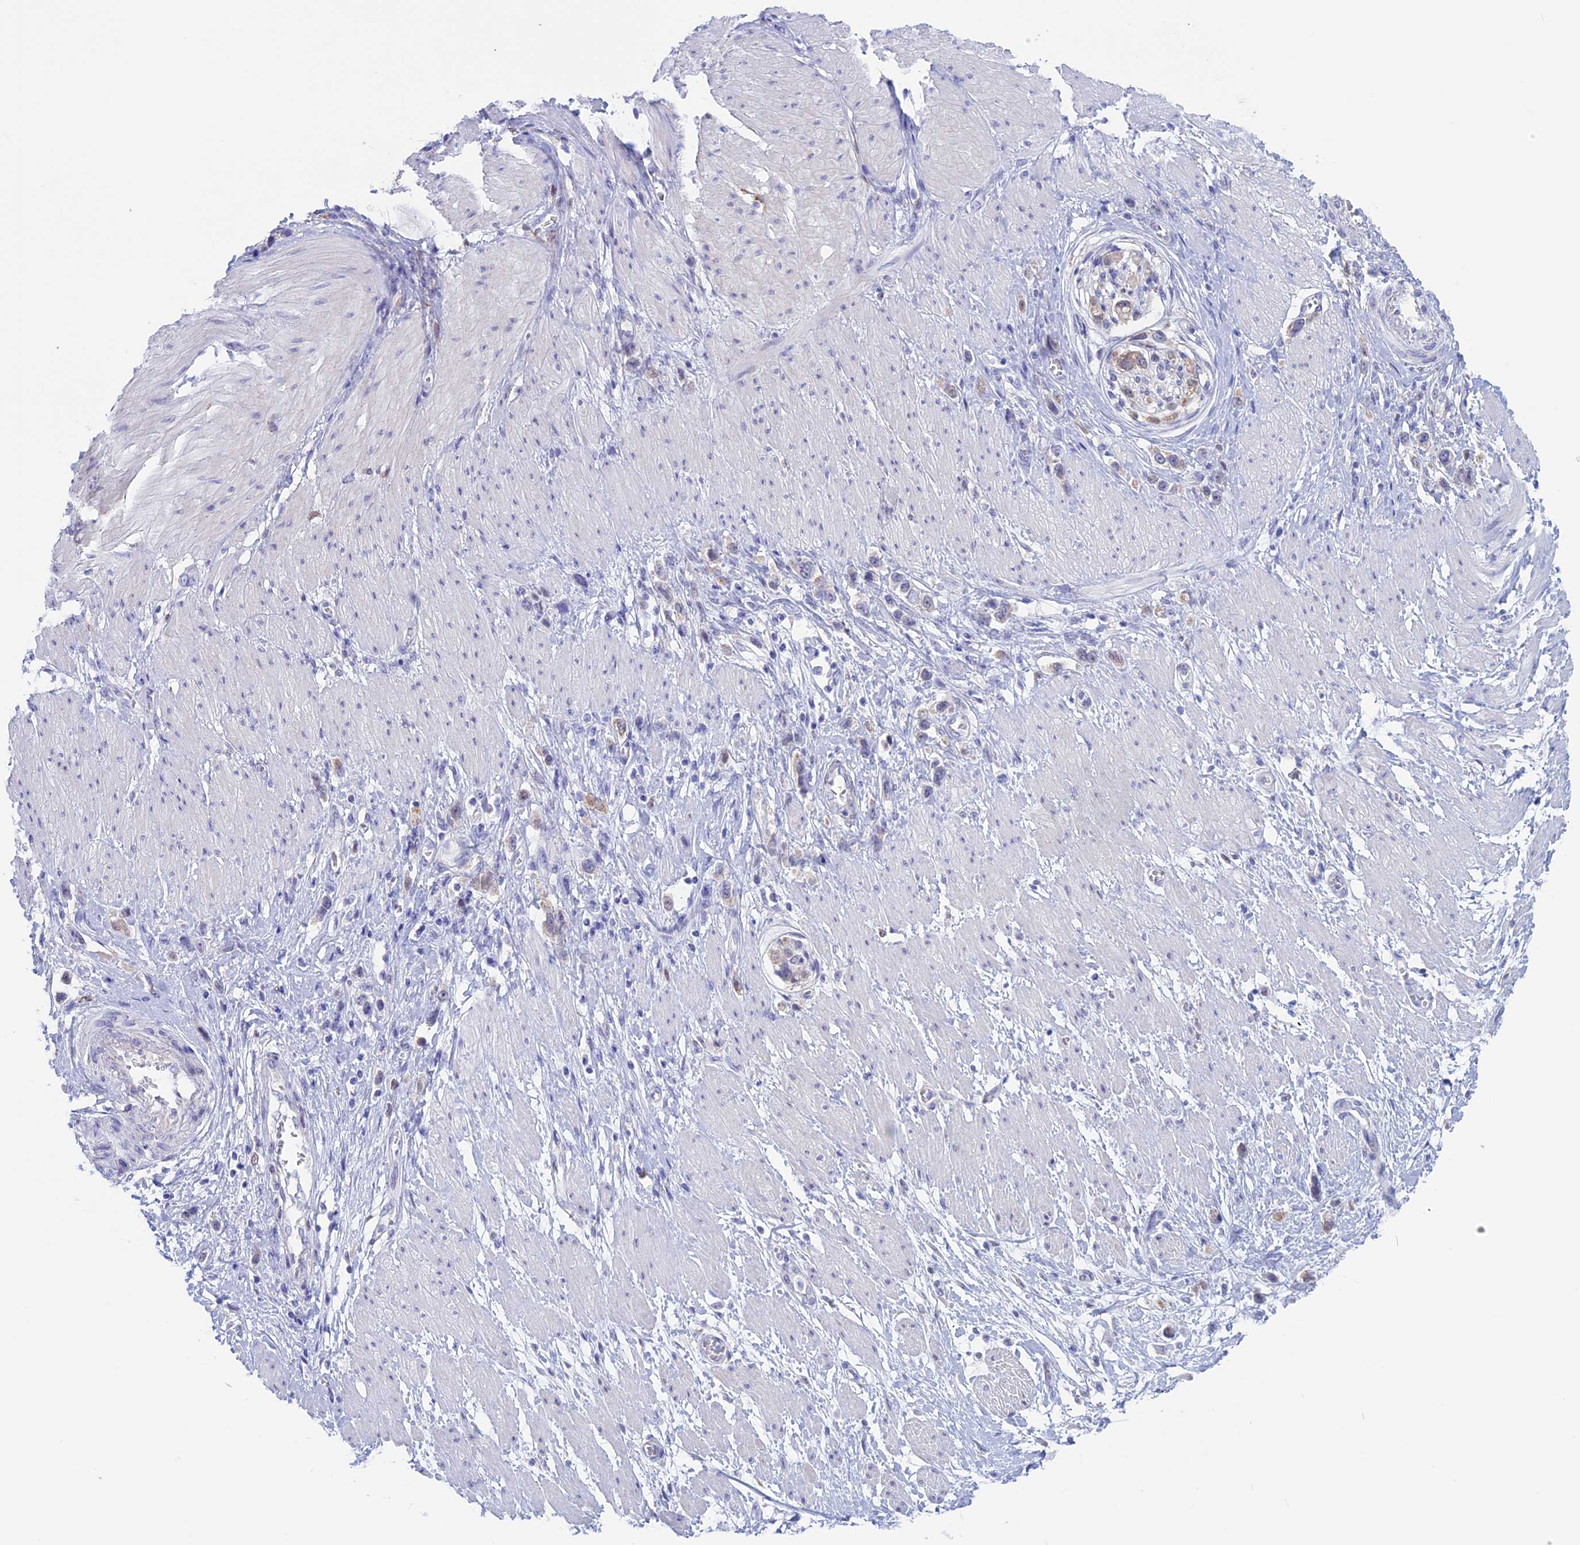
{"staining": {"intensity": "negative", "quantity": "none", "location": "none"}, "tissue": "stomach cancer", "cell_type": "Tumor cells", "image_type": "cancer", "snomed": [{"axis": "morphology", "description": "Normal tissue, NOS"}, {"axis": "morphology", "description": "Adenocarcinoma, NOS"}, {"axis": "topography", "description": "Stomach, upper"}, {"axis": "topography", "description": "Stomach"}], "caption": "This is a photomicrograph of IHC staining of stomach adenocarcinoma, which shows no expression in tumor cells.", "gene": "LHFPL2", "patient": {"sex": "female", "age": 65}}